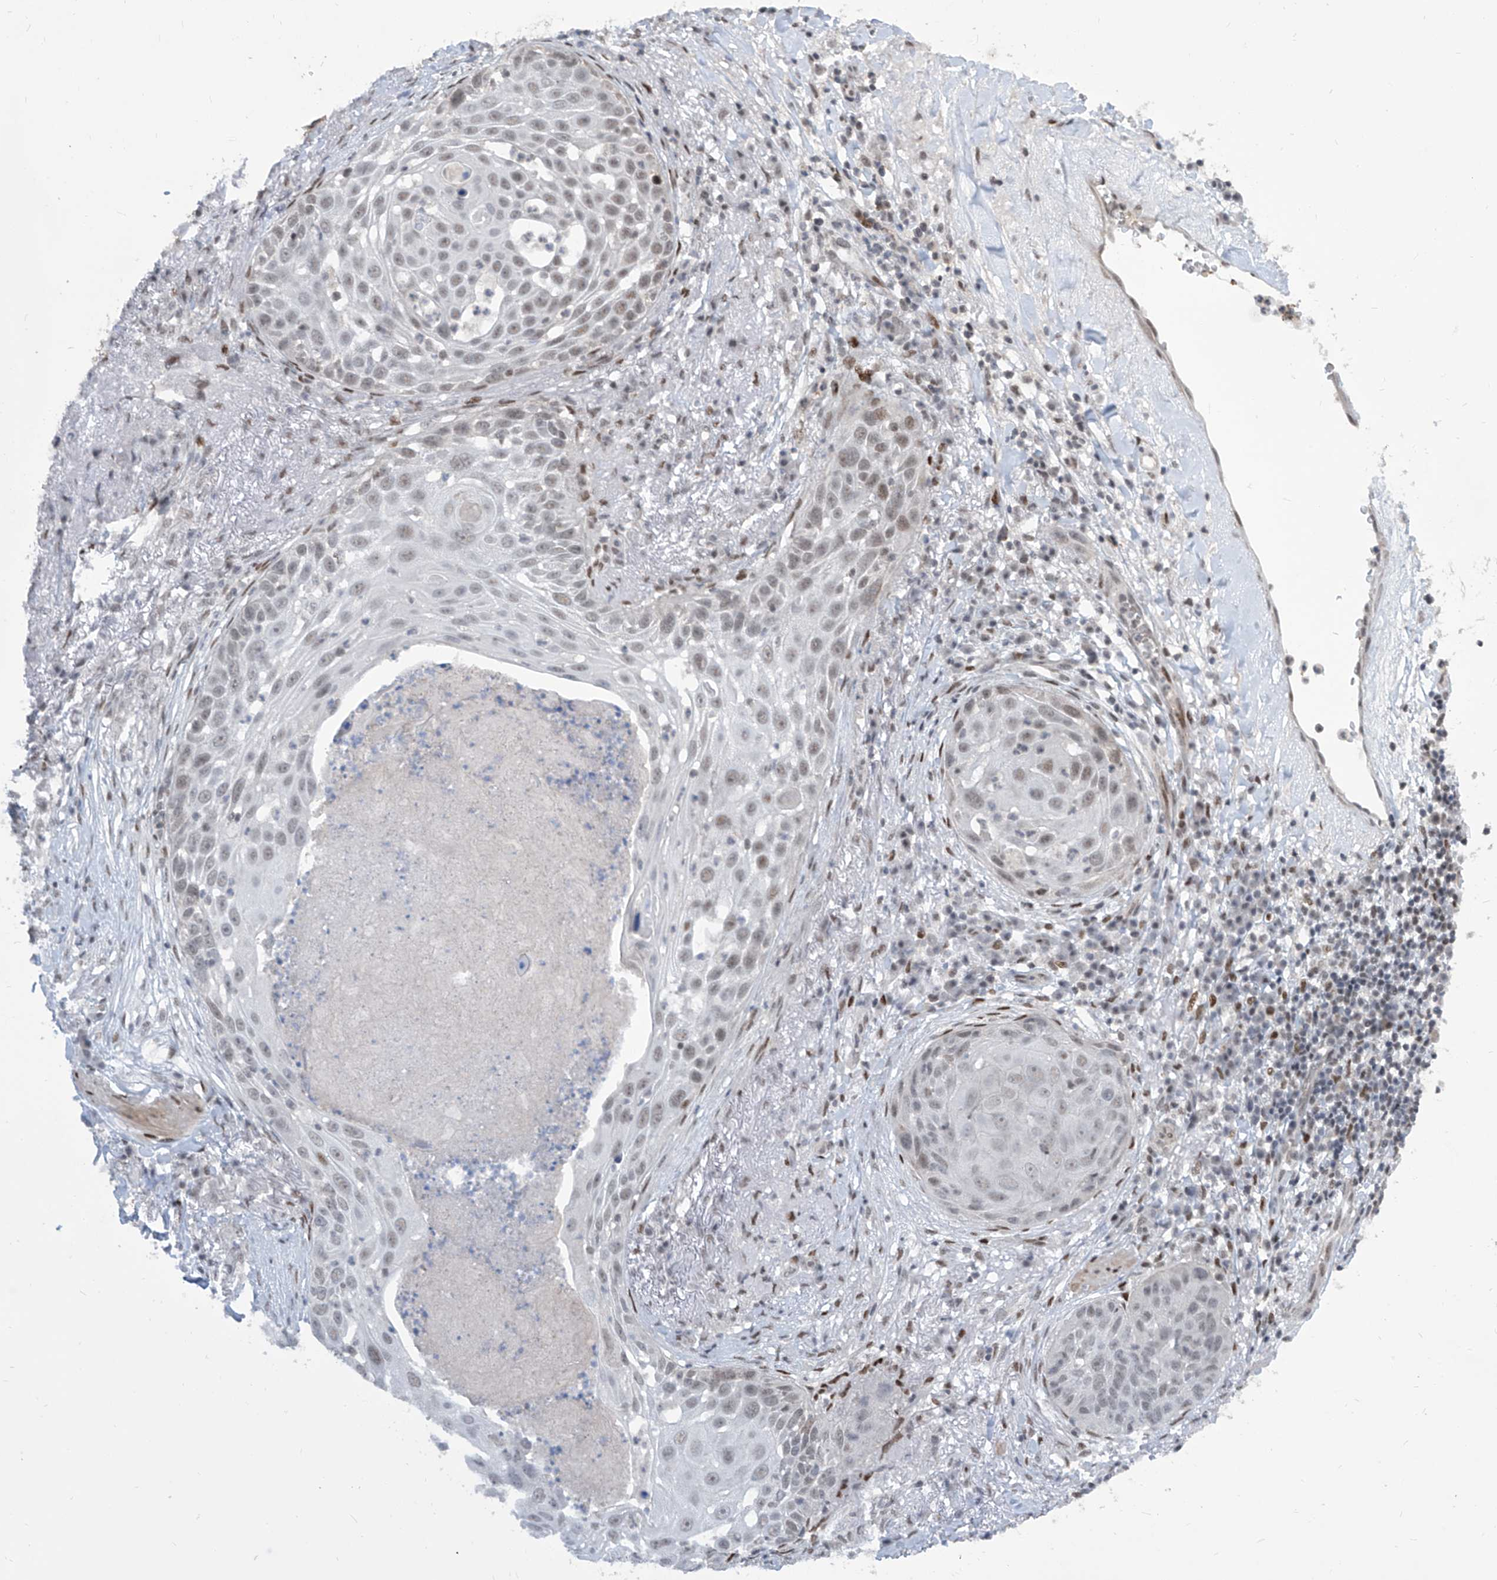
{"staining": {"intensity": "weak", "quantity": "25%-75%", "location": "nuclear"}, "tissue": "skin cancer", "cell_type": "Tumor cells", "image_type": "cancer", "snomed": [{"axis": "morphology", "description": "Squamous cell carcinoma, NOS"}, {"axis": "topography", "description": "Skin"}], "caption": "Immunohistochemistry (IHC) histopathology image of neoplastic tissue: human skin cancer stained using immunohistochemistry shows low levels of weak protein expression localized specifically in the nuclear of tumor cells, appearing as a nuclear brown color.", "gene": "IRF2", "patient": {"sex": "female", "age": 44}}